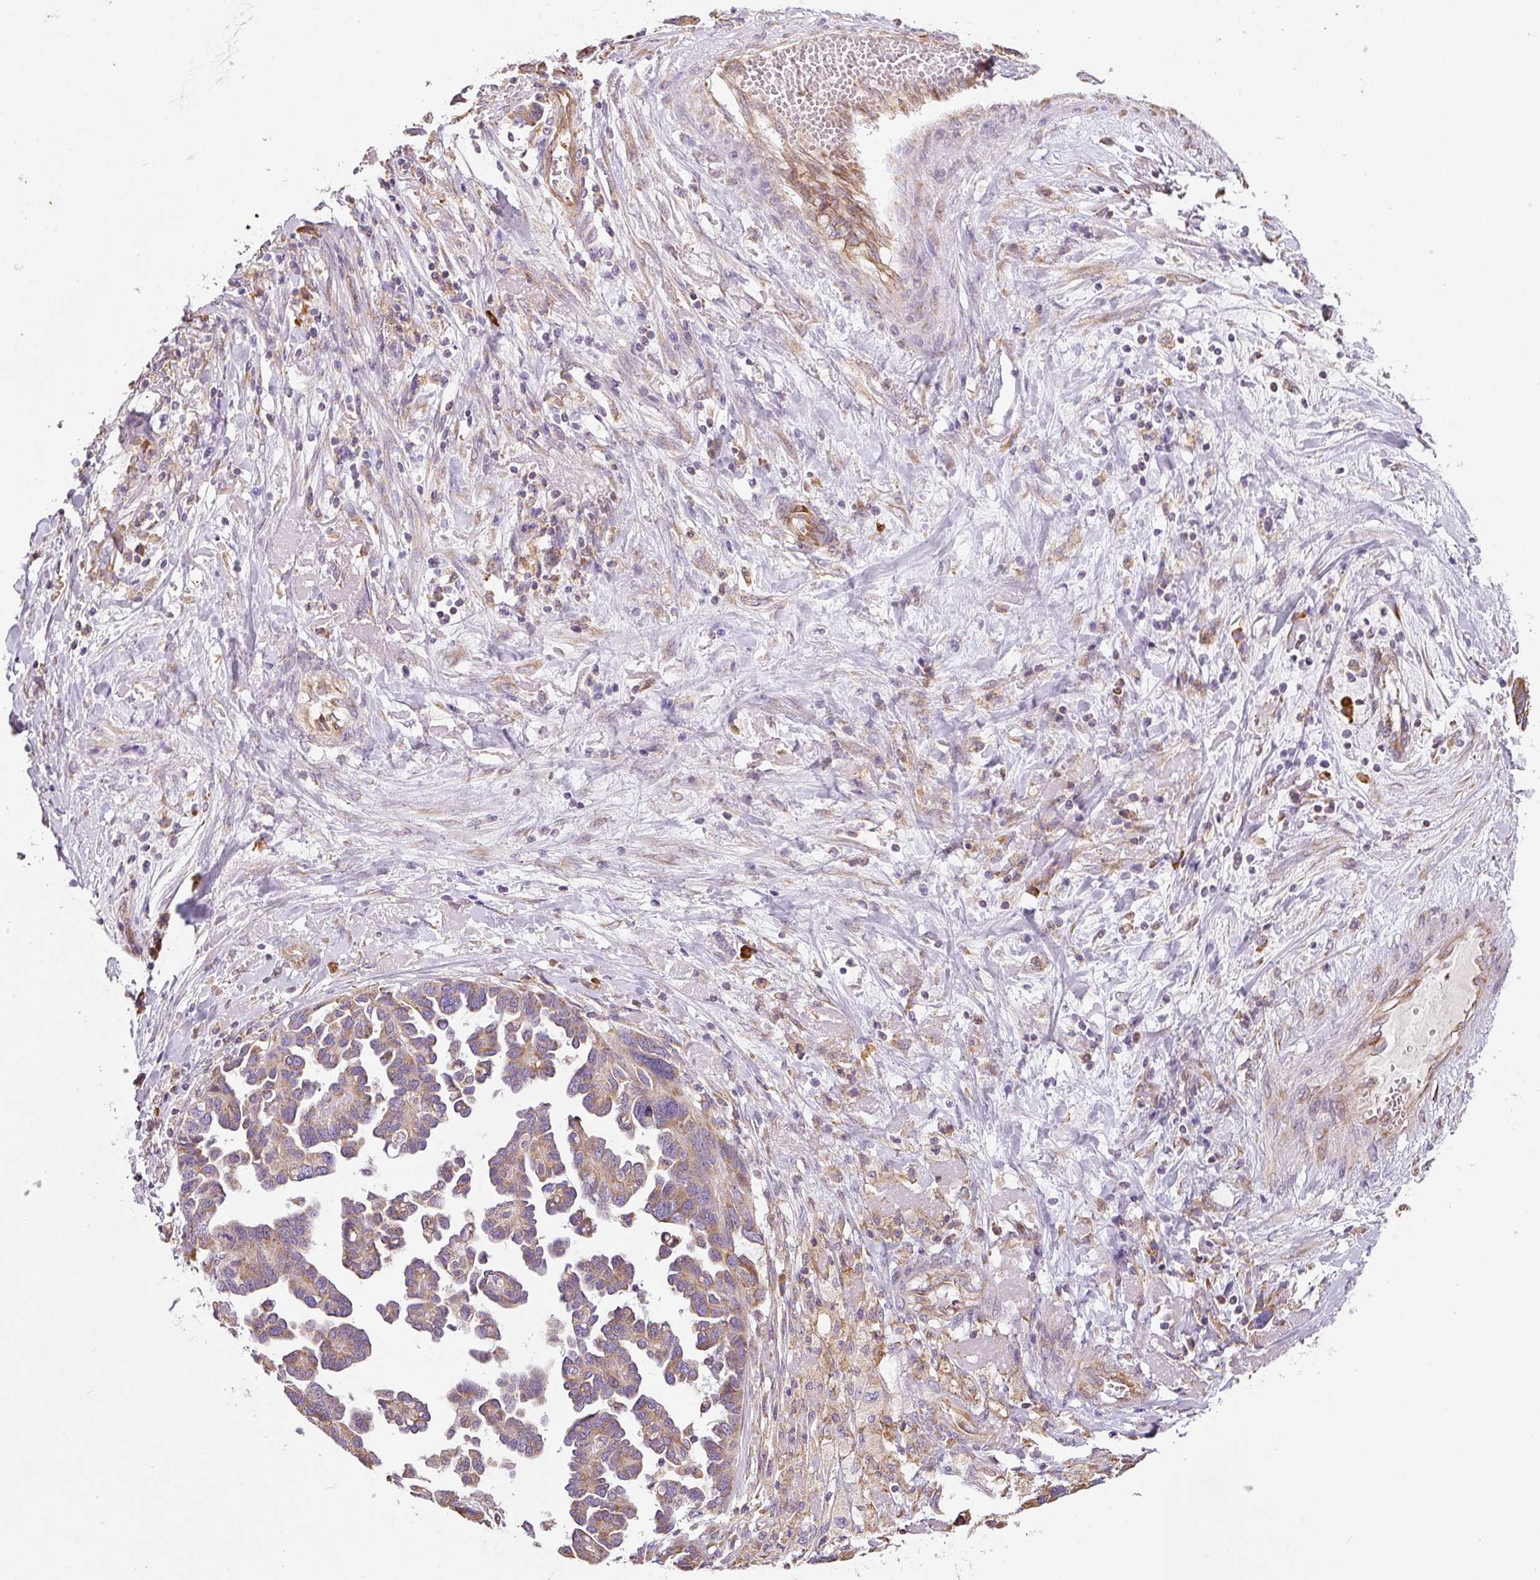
{"staining": {"intensity": "moderate", "quantity": ">75%", "location": "cytoplasmic/membranous"}, "tissue": "ovarian cancer", "cell_type": "Tumor cells", "image_type": "cancer", "snomed": [{"axis": "morphology", "description": "Cystadenocarcinoma, serous, NOS"}, {"axis": "topography", "description": "Ovary"}], "caption": "Ovarian cancer stained with immunohistochemistry reveals moderate cytoplasmic/membranous expression in approximately >75% of tumor cells.", "gene": "MORN4", "patient": {"sex": "female", "age": 54}}